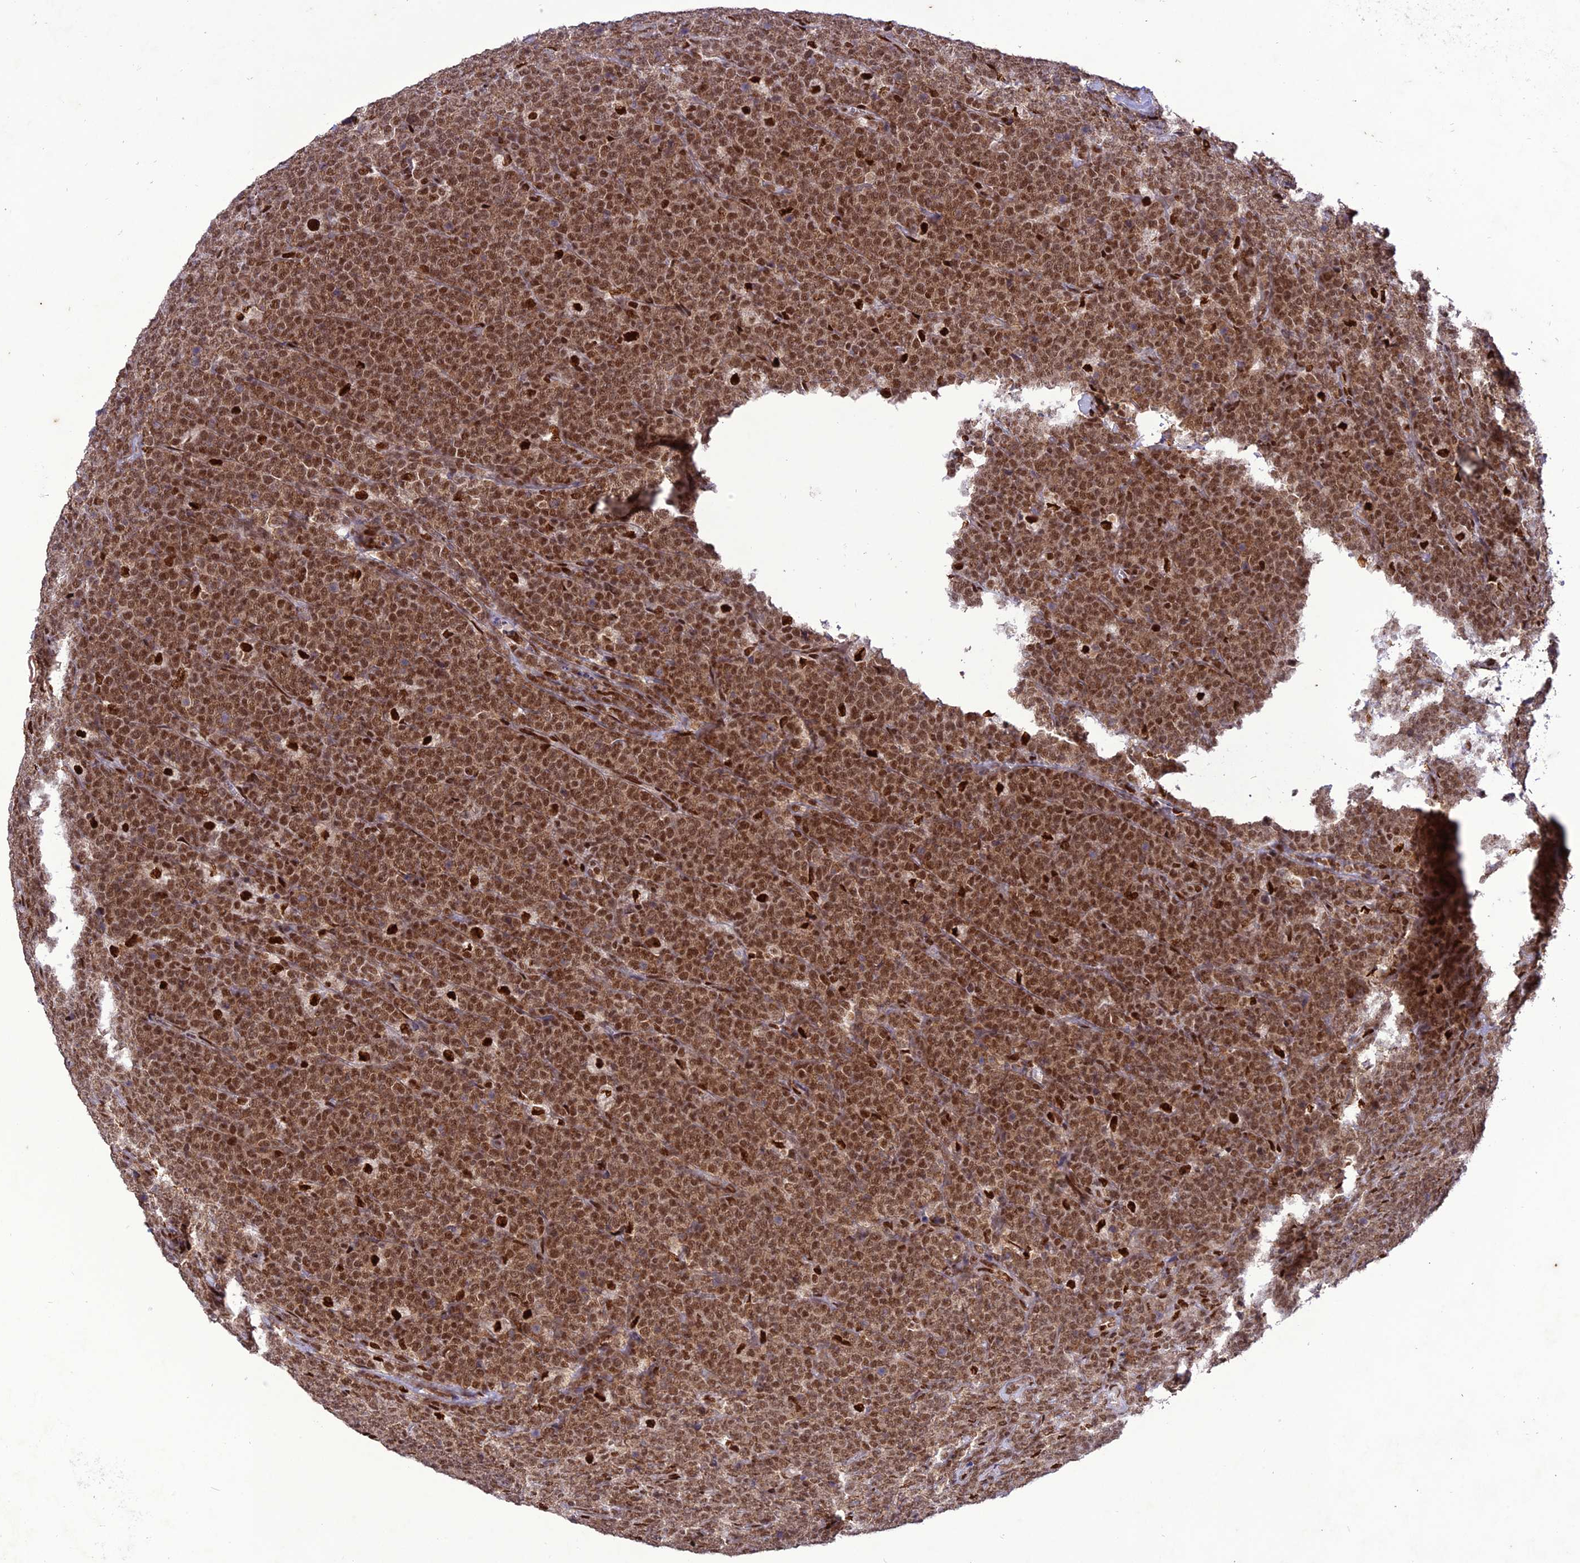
{"staining": {"intensity": "moderate", "quantity": ">75%", "location": "nuclear"}, "tissue": "lymphoma", "cell_type": "Tumor cells", "image_type": "cancer", "snomed": [{"axis": "morphology", "description": "Malignant lymphoma, non-Hodgkin's type, High grade"}, {"axis": "topography", "description": "Small intestine"}], "caption": "Immunohistochemistry (IHC) (DAB (3,3'-diaminobenzidine)) staining of human lymphoma reveals moderate nuclear protein positivity in about >75% of tumor cells.", "gene": "DDX1", "patient": {"sex": "male", "age": 8}}